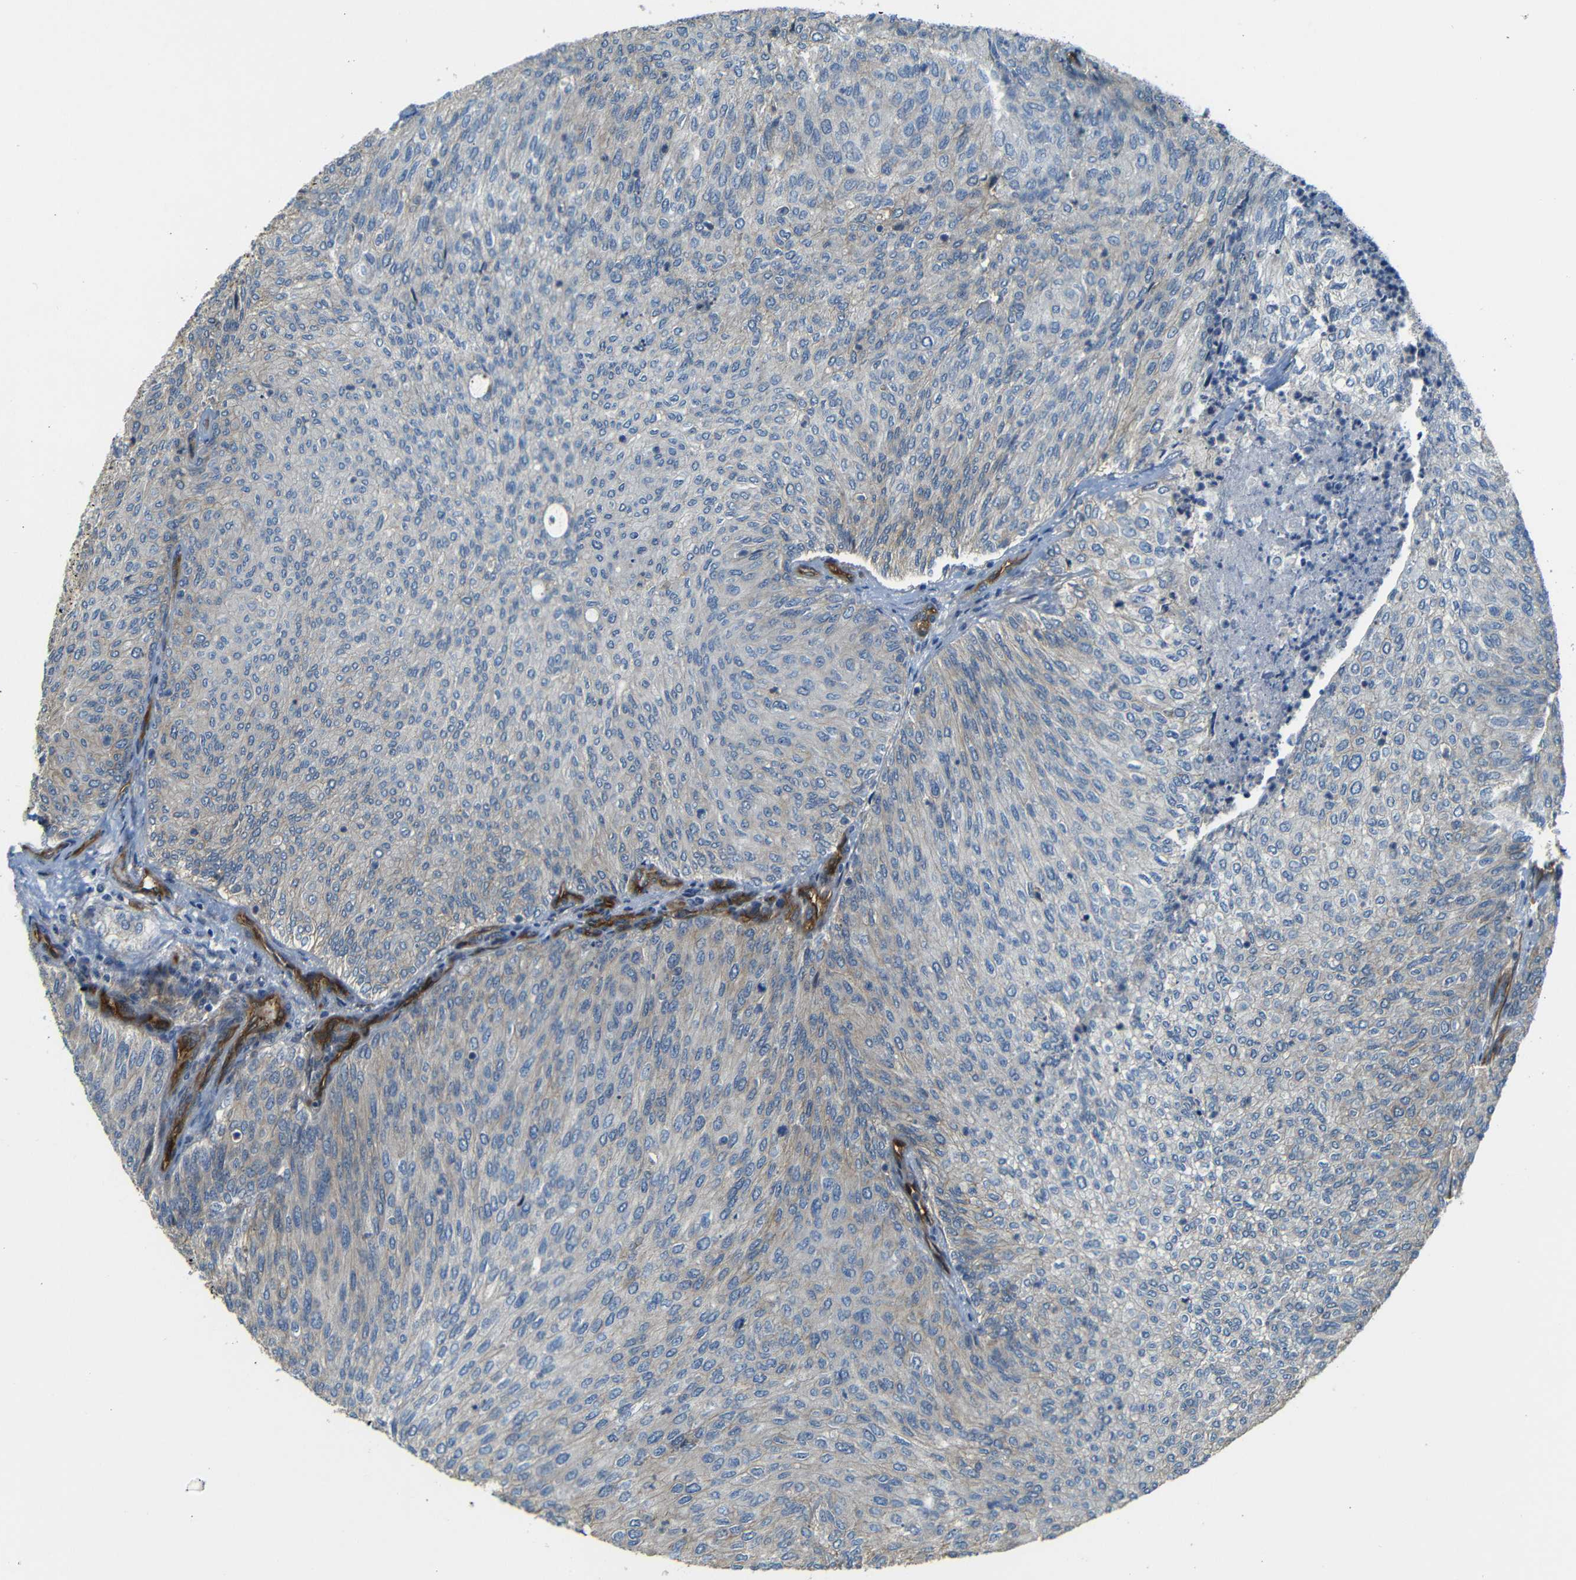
{"staining": {"intensity": "weak", "quantity": "25%-75%", "location": "cytoplasmic/membranous"}, "tissue": "urothelial cancer", "cell_type": "Tumor cells", "image_type": "cancer", "snomed": [{"axis": "morphology", "description": "Urothelial carcinoma, Low grade"}, {"axis": "topography", "description": "Urinary bladder"}], "caption": "Brown immunohistochemical staining in urothelial carcinoma (low-grade) reveals weak cytoplasmic/membranous positivity in about 25%-75% of tumor cells.", "gene": "RELL1", "patient": {"sex": "female", "age": 79}}